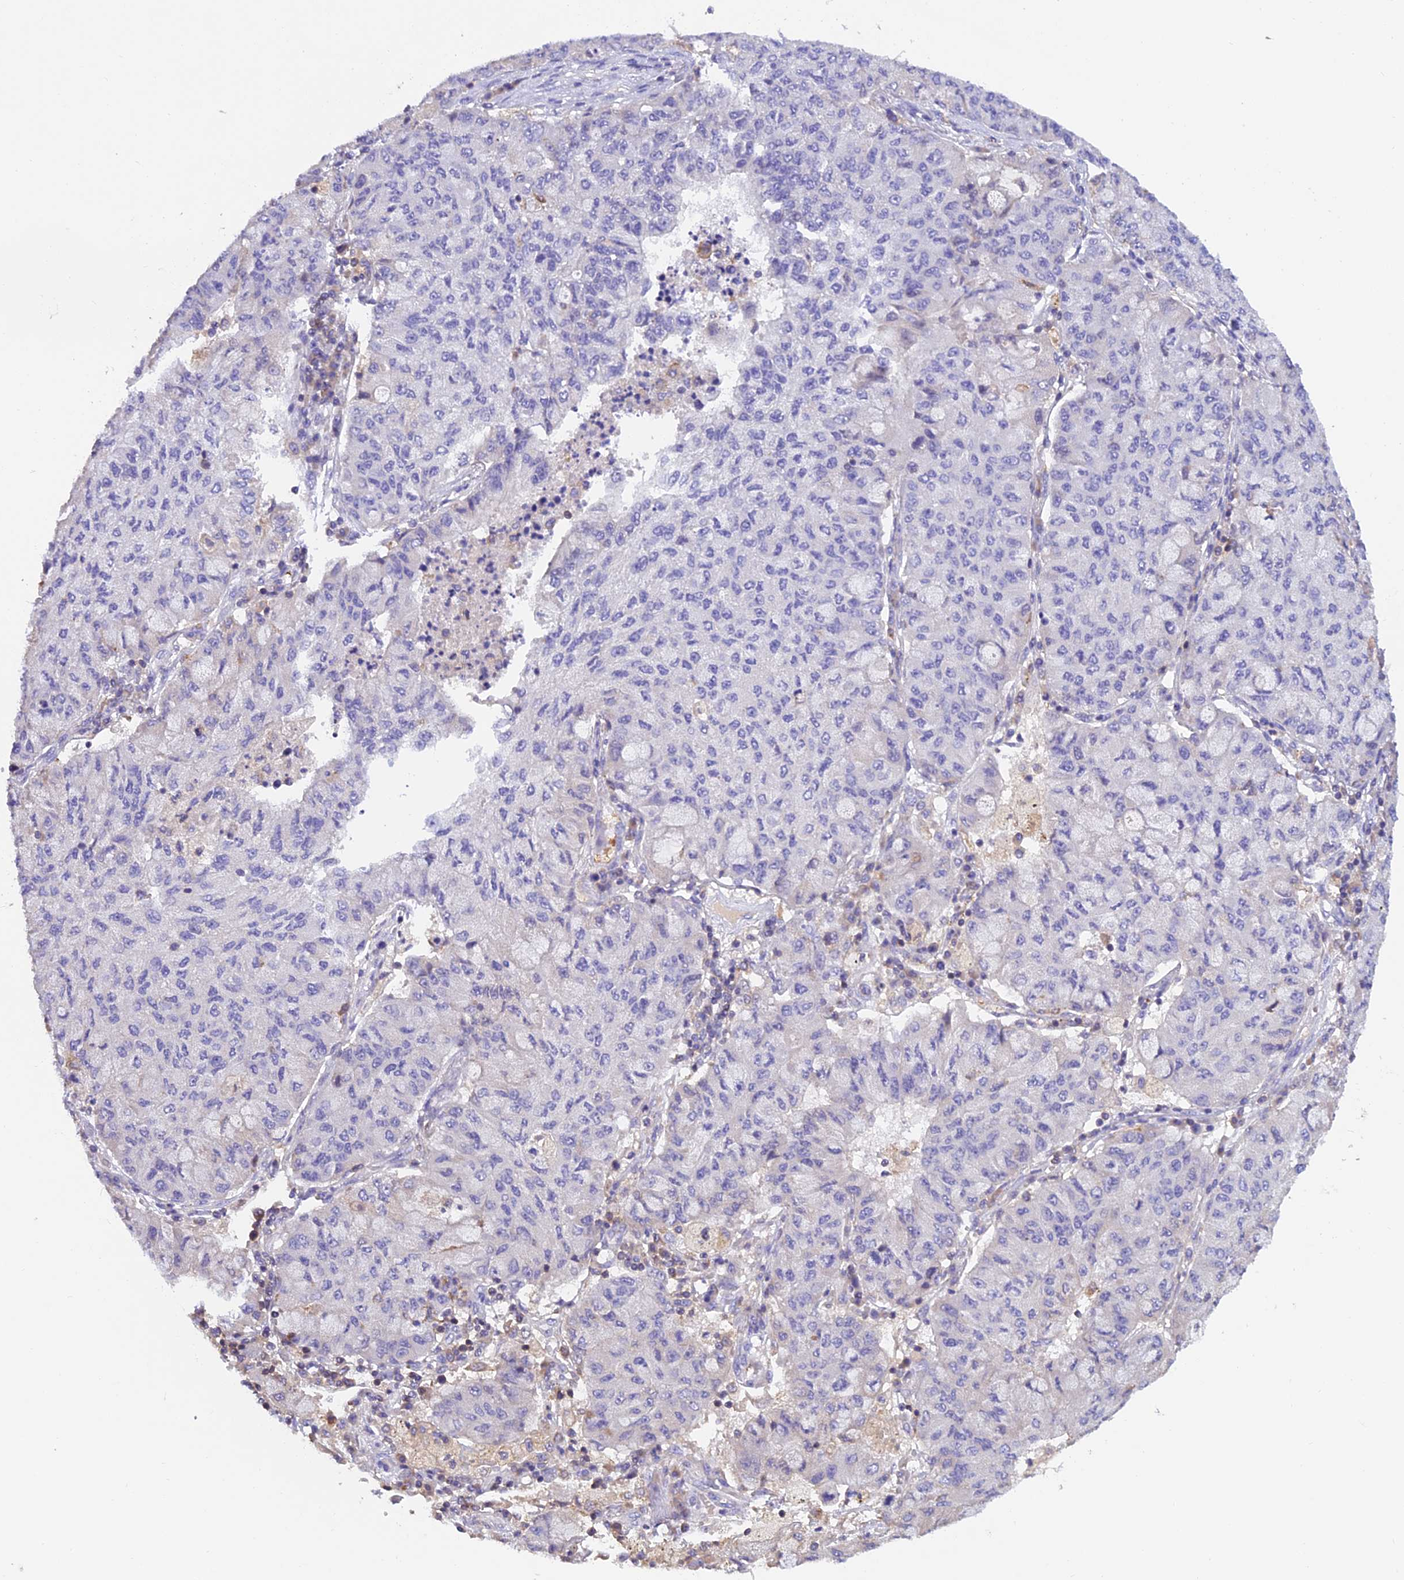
{"staining": {"intensity": "negative", "quantity": "none", "location": "none"}, "tissue": "lung cancer", "cell_type": "Tumor cells", "image_type": "cancer", "snomed": [{"axis": "morphology", "description": "Squamous cell carcinoma, NOS"}, {"axis": "topography", "description": "Lung"}], "caption": "The micrograph demonstrates no staining of tumor cells in lung cancer. The staining is performed using DAB brown chromogen with nuclei counter-stained in using hematoxylin.", "gene": "LPXN", "patient": {"sex": "male", "age": 74}}